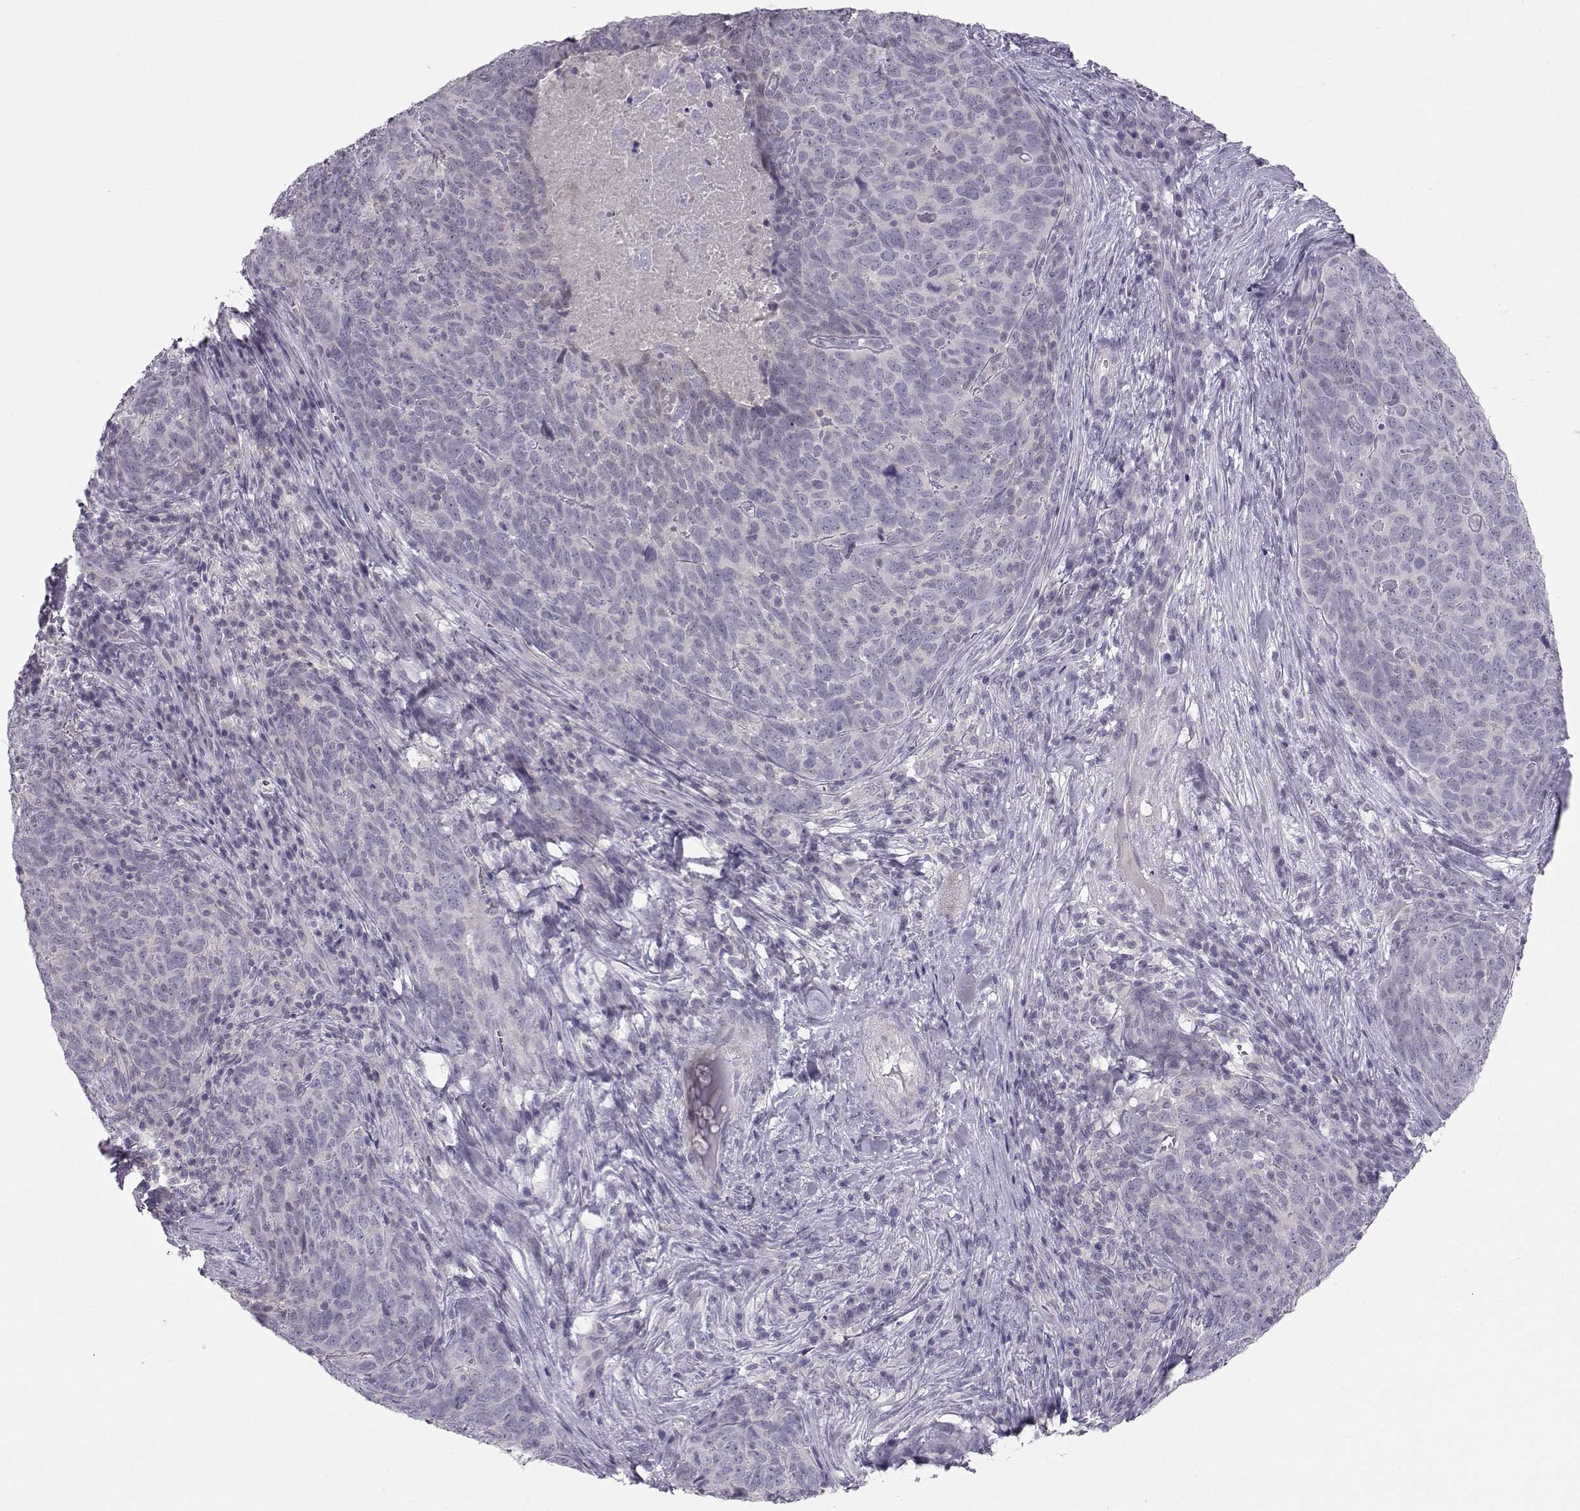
{"staining": {"intensity": "negative", "quantity": "none", "location": "none"}, "tissue": "skin cancer", "cell_type": "Tumor cells", "image_type": "cancer", "snomed": [{"axis": "morphology", "description": "Squamous cell carcinoma, NOS"}, {"axis": "topography", "description": "Skin"}, {"axis": "topography", "description": "Anal"}], "caption": "This is an IHC histopathology image of squamous cell carcinoma (skin). There is no positivity in tumor cells.", "gene": "MROH7", "patient": {"sex": "female", "age": 51}}